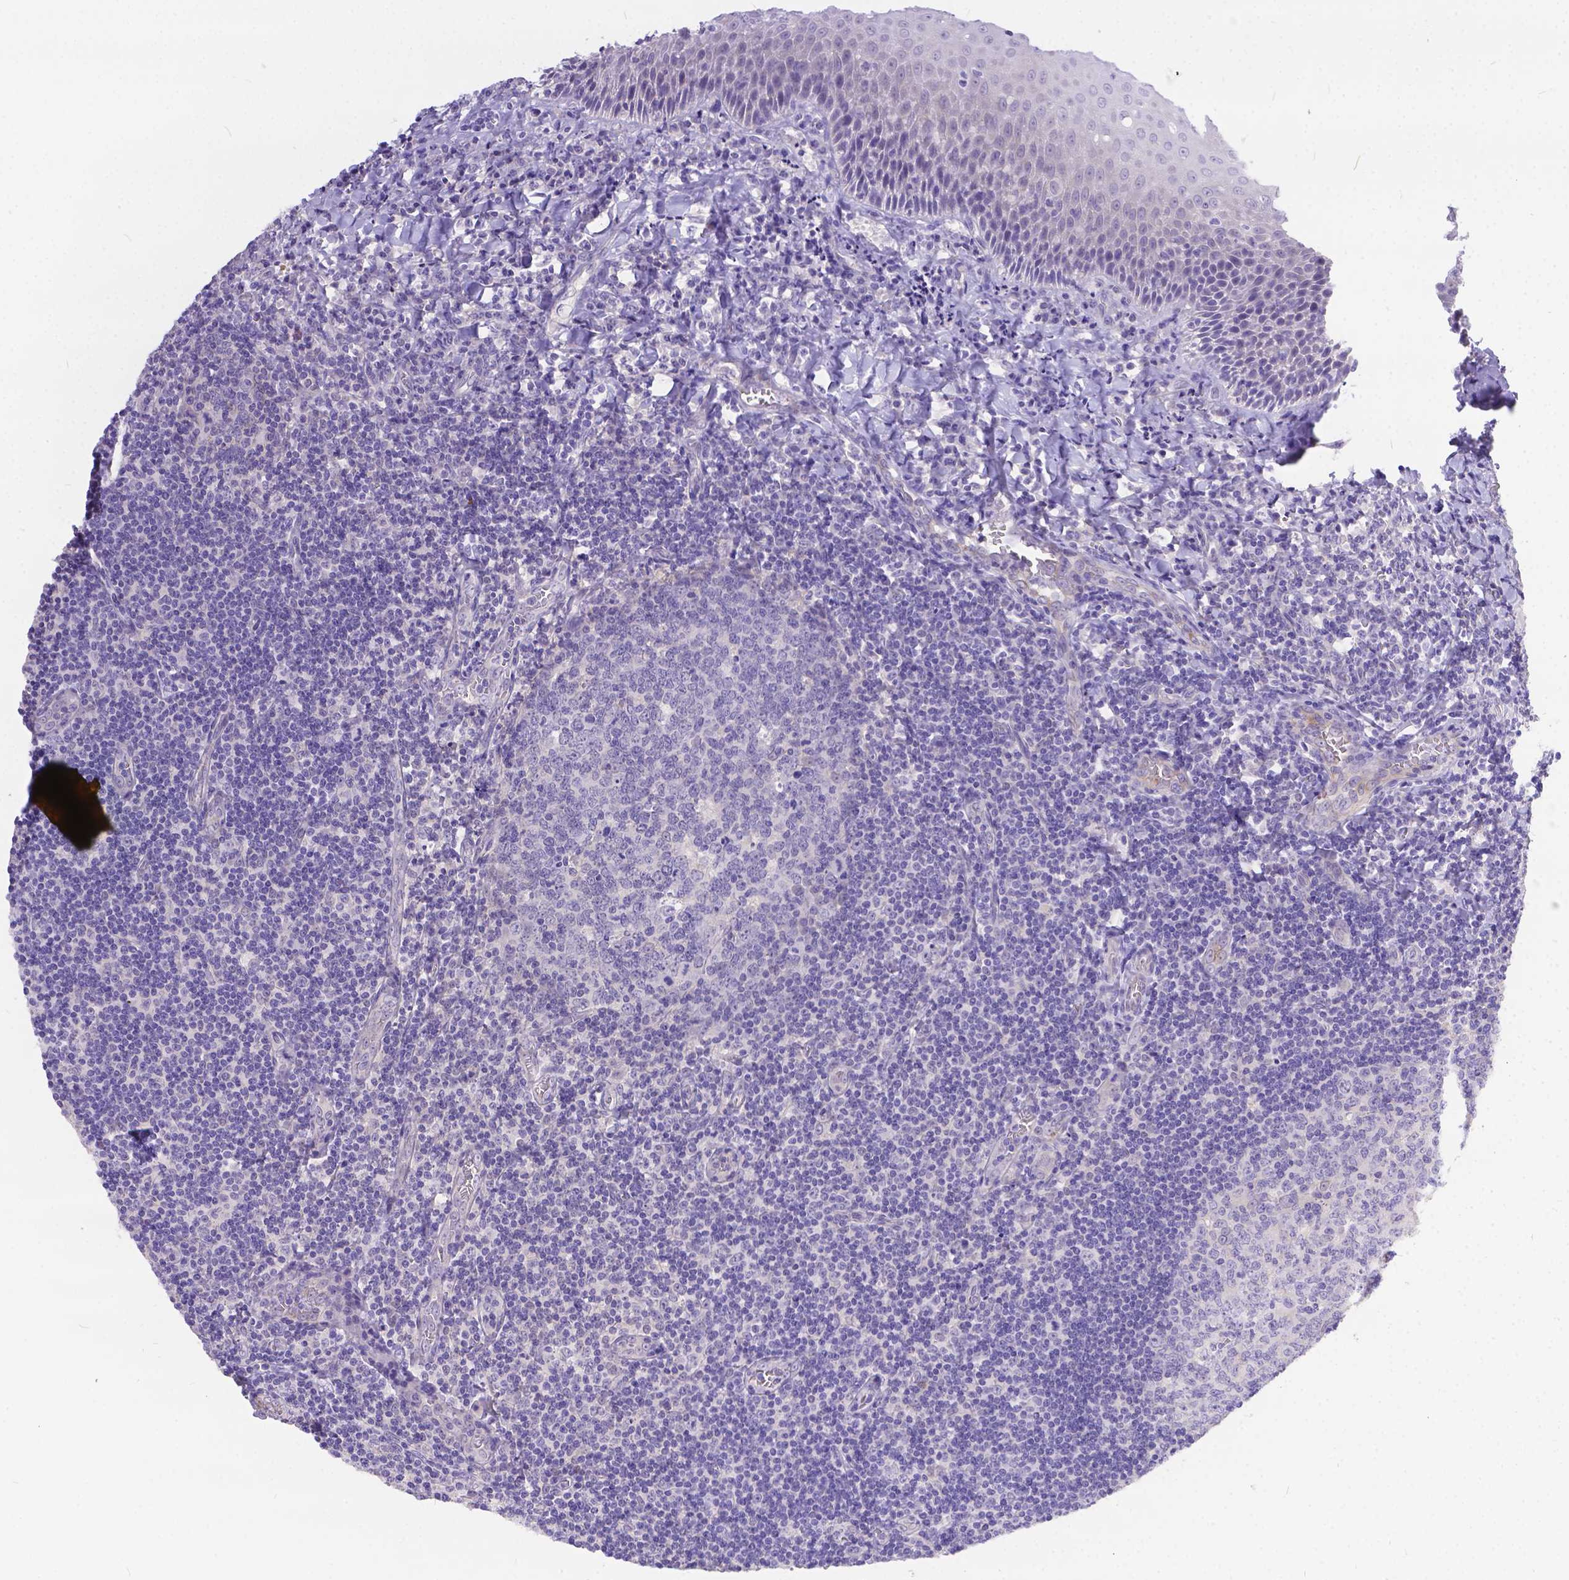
{"staining": {"intensity": "negative", "quantity": "none", "location": "none"}, "tissue": "tonsil", "cell_type": "Germinal center cells", "image_type": "normal", "snomed": [{"axis": "morphology", "description": "Normal tissue, NOS"}, {"axis": "morphology", "description": "Inflammation, NOS"}, {"axis": "topography", "description": "Tonsil"}], "caption": "High magnification brightfield microscopy of normal tonsil stained with DAB (3,3'-diaminobenzidine) (brown) and counterstained with hematoxylin (blue): germinal center cells show no significant positivity. (Stains: DAB immunohistochemistry with hematoxylin counter stain, Microscopy: brightfield microscopy at high magnification).", "gene": "DLEC1", "patient": {"sex": "female", "age": 31}}